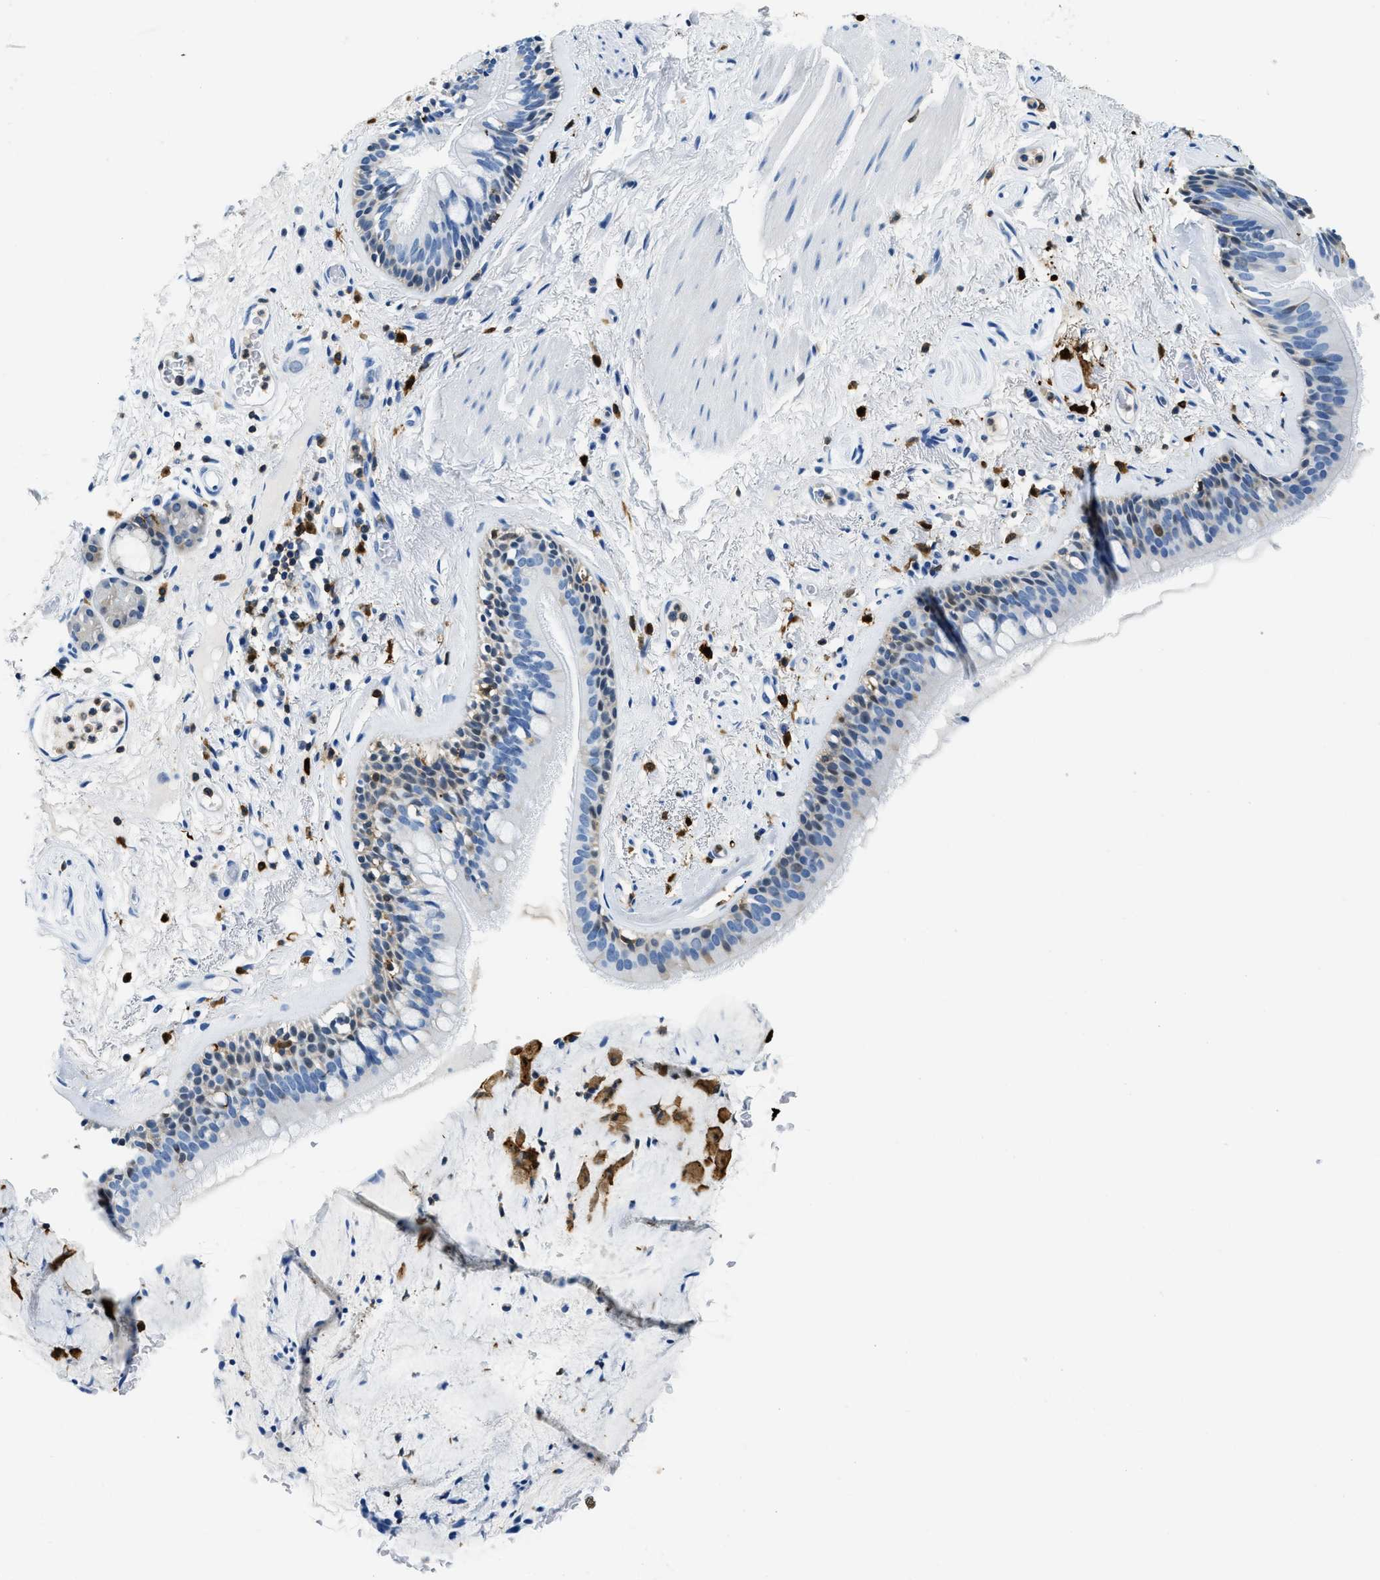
{"staining": {"intensity": "negative", "quantity": "none", "location": "none"}, "tissue": "bronchus", "cell_type": "Respiratory epithelial cells", "image_type": "normal", "snomed": [{"axis": "morphology", "description": "Normal tissue, NOS"}, {"axis": "topography", "description": "Cartilage tissue"}], "caption": "High magnification brightfield microscopy of benign bronchus stained with DAB (brown) and counterstained with hematoxylin (blue): respiratory epithelial cells show no significant positivity. Brightfield microscopy of immunohistochemistry (IHC) stained with DAB (brown) and hematoxylin (blue), captured at high magnification.", "gene": "CAPG", "patient": {"sex": "female", "age": 63}}